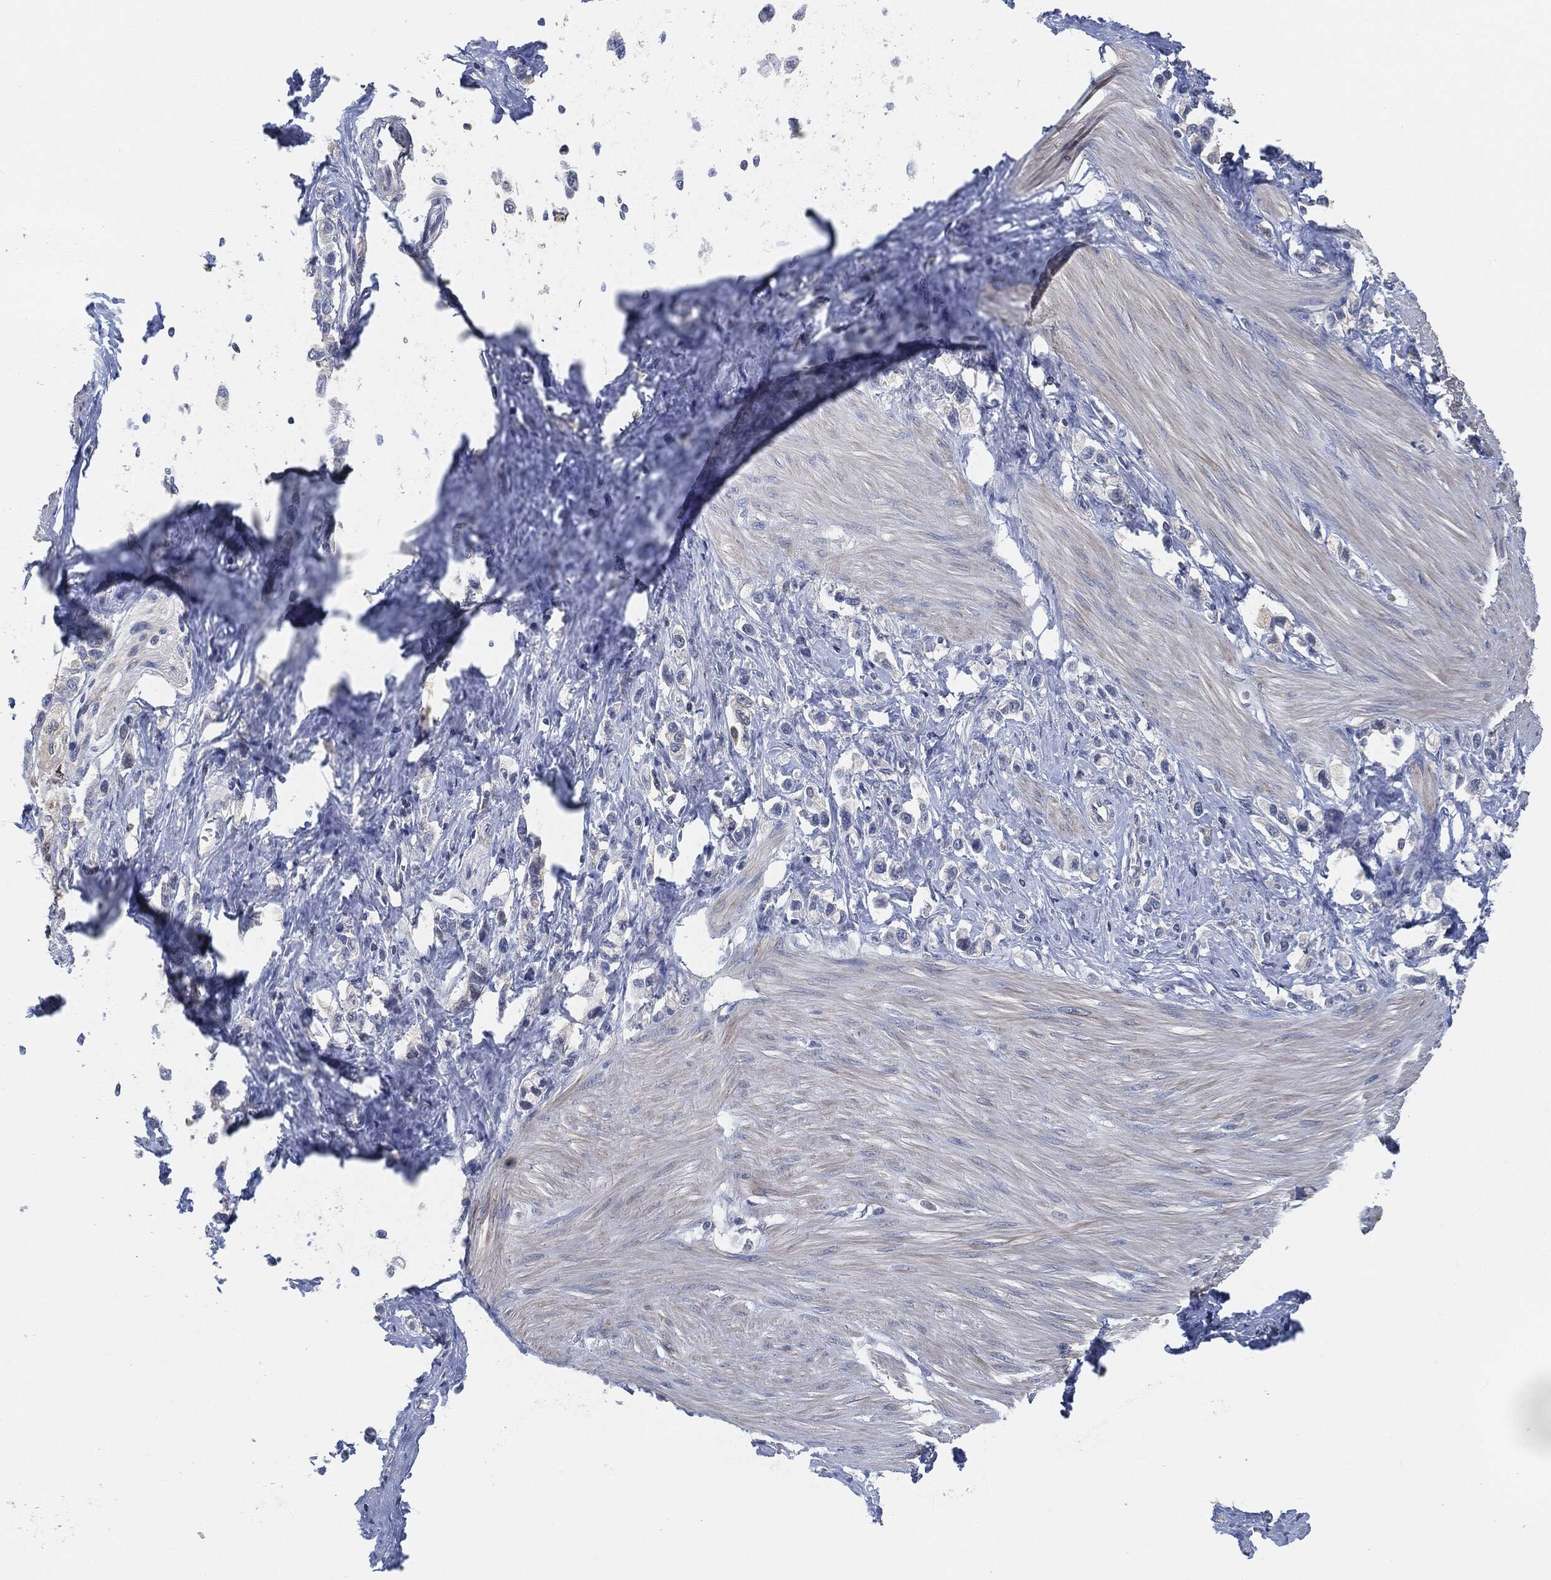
{"staining": {"intensity": "negative", "quantity": "none", "location": "none"}, "tissue": "stomach cancer", "cell_type": "Tumor cells", "image_type": "cancer", "snomed": [{"axis": "morphology", "description": "Normal tissue, NOS"}, {"axis": "morphology", "description": "Adenocarcinoma, NOS"}, {"axis": "morphology", "description": "Adenocarcinoma, High grade"}, {"axis": "topography", "description": "Stomach, upper"}, {"axis": "topography", "description": "Stomach"}], "caption": "Immunohistochemical staining of human stomach cancer shows no significant positivity in tumor cells.", "gene": "VSIG4", "patient": {"sex": "female", "age": 65}}